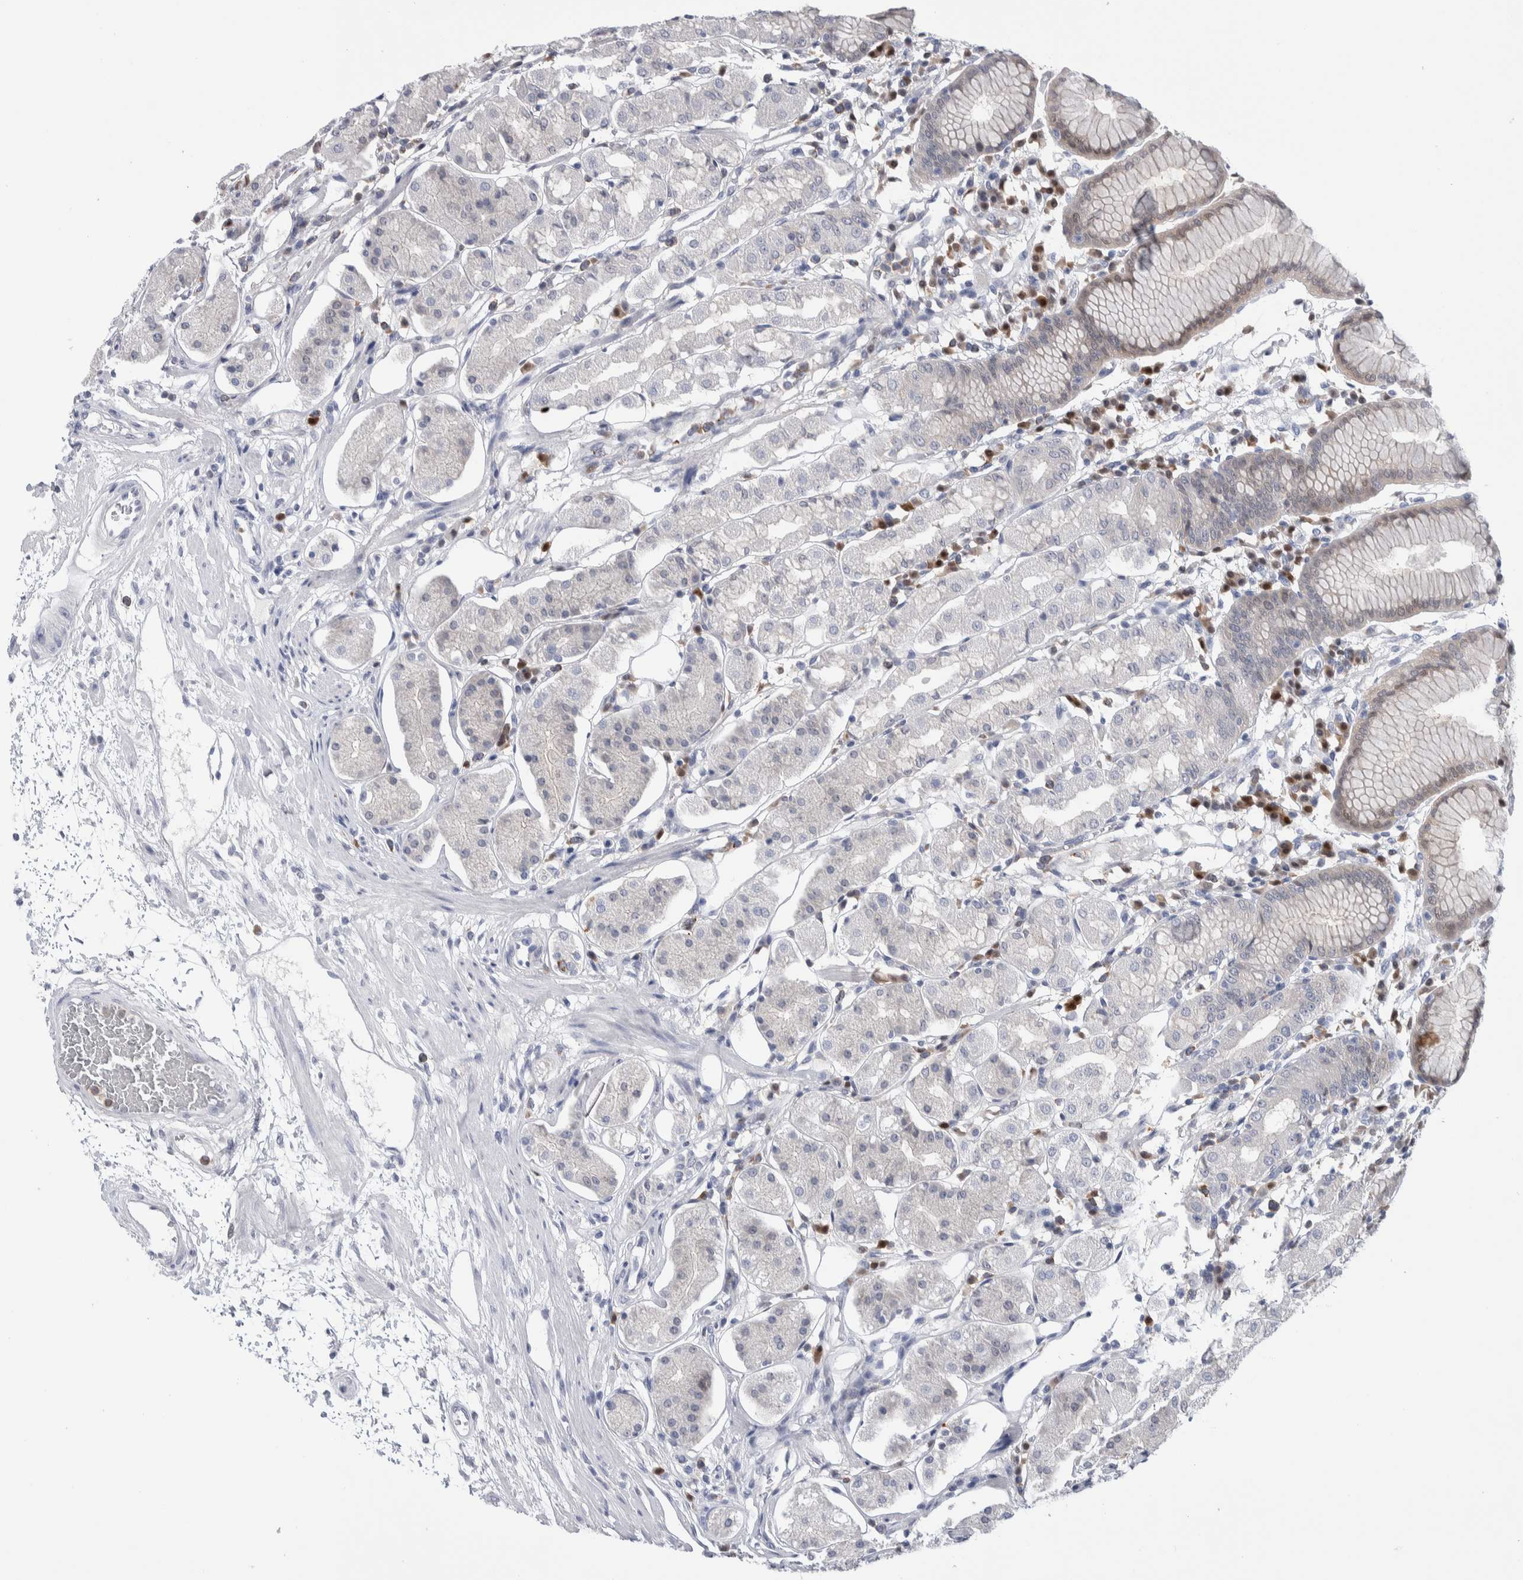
{"staining": {"intensity": "negative", "quantity": "none", "location": "none"}, "tissue": "stomach", "cell_type": "Glandular cells", "image_type": "normal", "snomed": [{"axis": "morphology", "description": "Normal tissue, NOS"}, {"axis": "topography", "description": "Stomach"}, {"axis": "topography", "description": "Stomach, lower"}], "caption": "This is an immunohistochemistry (IHC) histopathology image of benign human stomach. There is no expression in glandular cells.", "gene": "LURAP1L", "patient": {"sex": "female", "age": 56}}